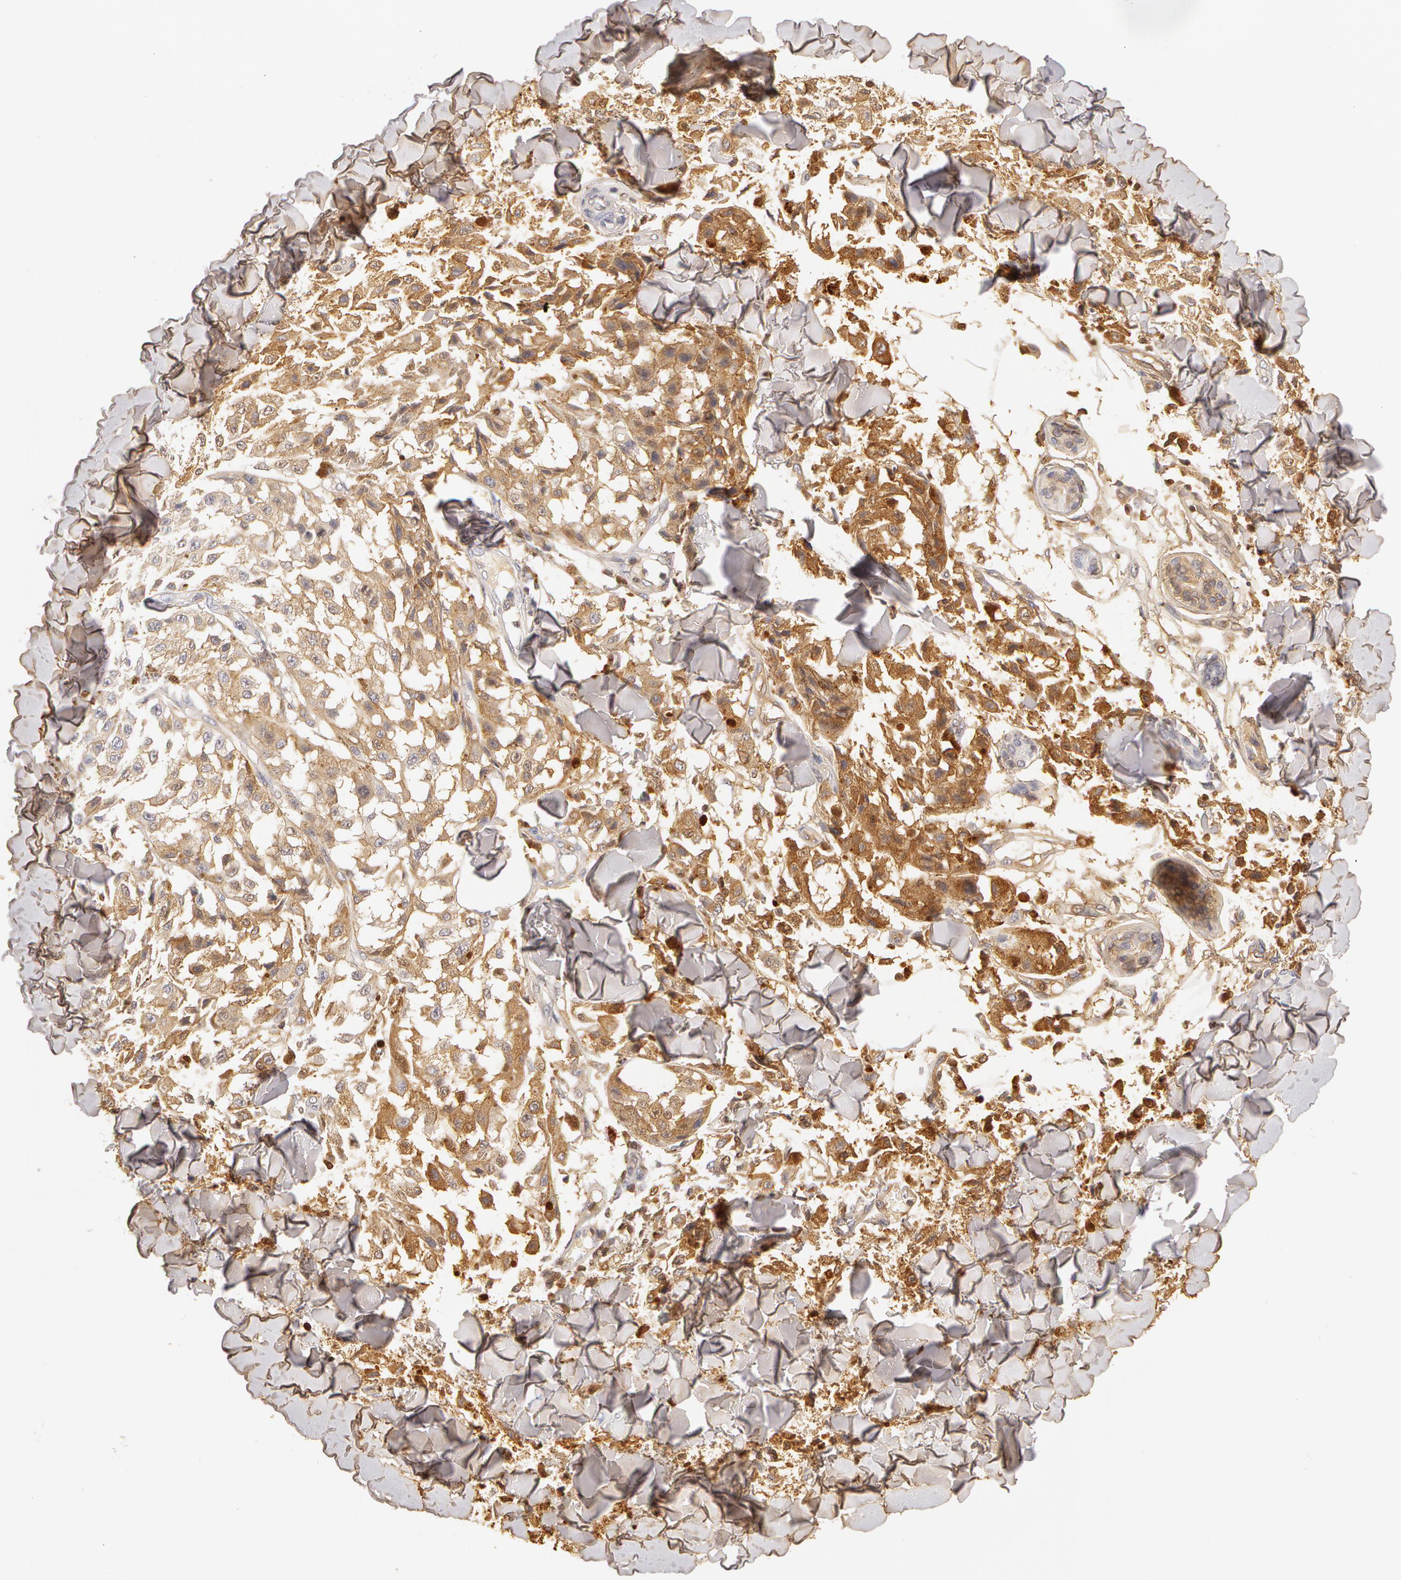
{"staining": {"intensity": "negative", "quantity": "none", "location": "none"}, "tissue": "melanoma", "cell_type": "Tumor cells", "image_type": "cancer", "snomed": [{"axis": "morphology", "description": "Malignant melanoma, NOS"}, {"axis": "topography", "description": "Skin"}], "caption": "This image is of malignant melanoma stained with IHC to label a protein in brown with the nuclei are counter-stained blue. There is no expression in tumor cells. Nuclei are stained in blue.", "gene": "AHSG", "patient": {"sex": "female", "age": 64}}